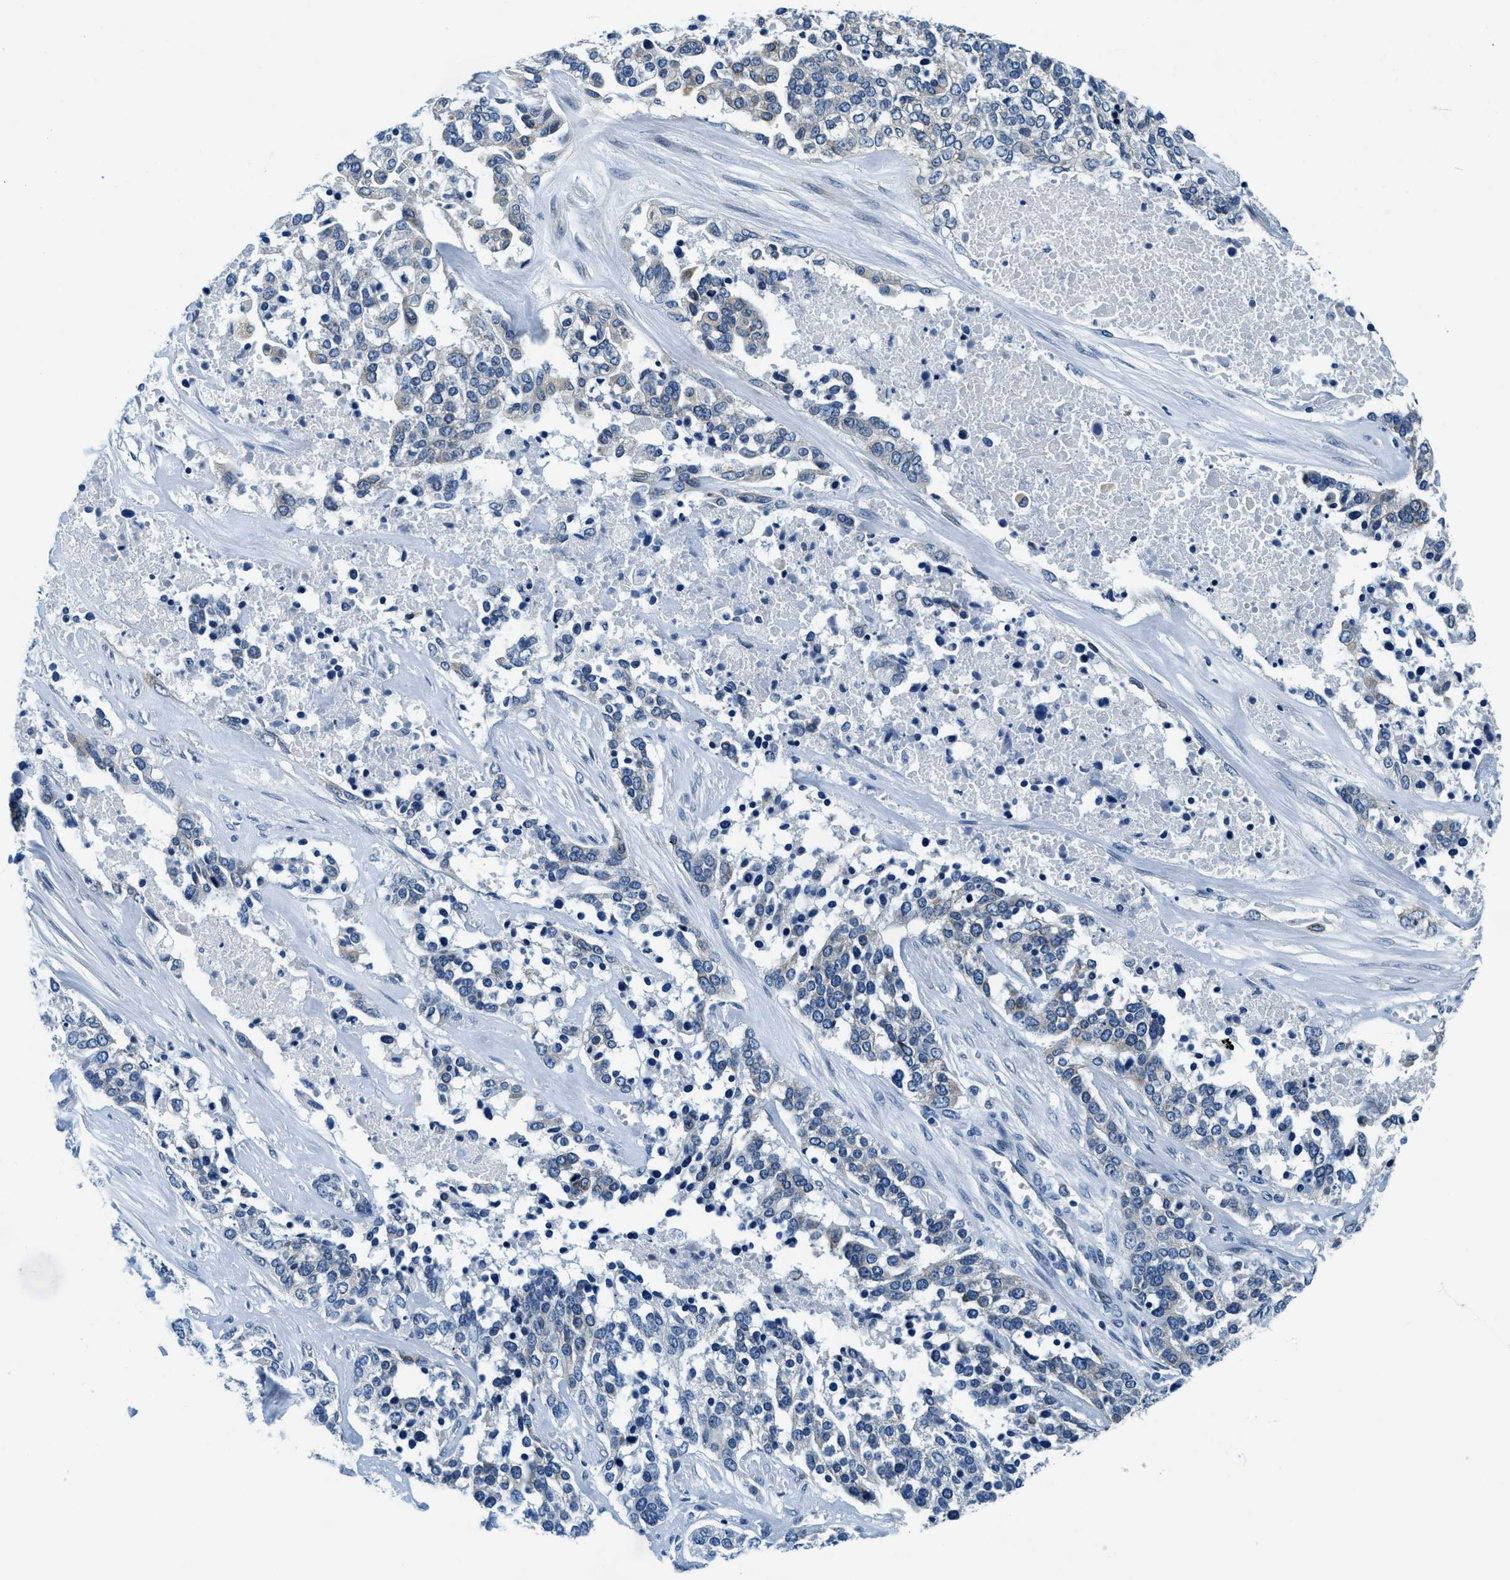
{"staining": {"intensity": "negative", "quantity": "none", "location": "none"}, "tissue": "ovarian cancer", "cell_type": "Tumor cells", "image_type": "cancer", "snomed": [{"axis": "morphology", "description": "Cystadenocarcinoma, serous, NOS"}, {"axis": "topography", "description": "Ovary"}], "caption": "Immunohistochemical staining of human serous cystadenocarcinoma (ovarian) exhibits no significant positivity in tumor cells.", "gene": "UBAC2", "patient": {"sex": "female", "age": 44}}